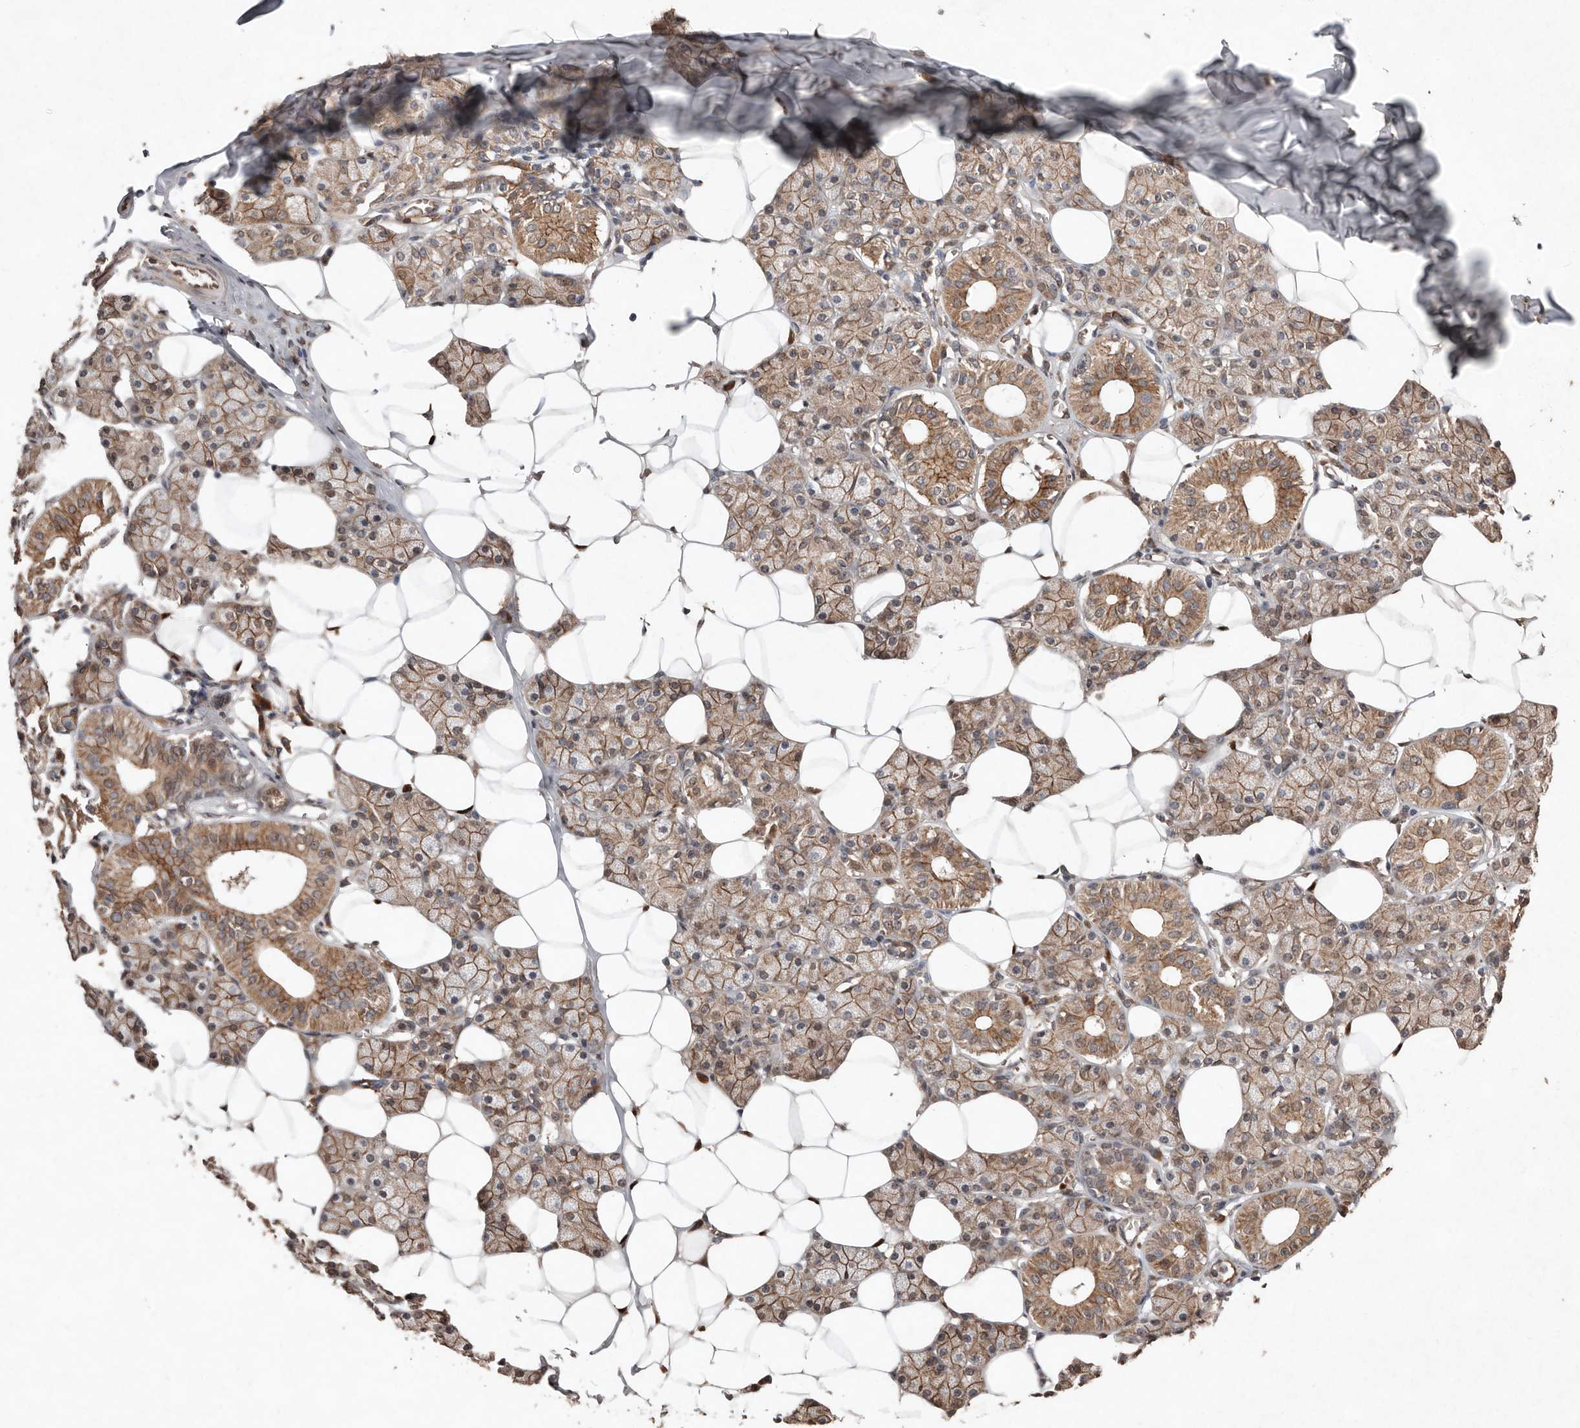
{"staining": {"intensity": "moderate", "quantity": ">75%", "location": "cytoplasmic/membranous"}, "tissue": "salivary gland", "cell_type": "Glandular cells", "image_type": "normal", "snomed": [{"axis": "morphology", "description": "Normal tissue, NOS"}, {"axis": "topography", "description": "Salivary gland"}], "caption": "Protein staining by immunohistochemistry (IHC) exhibits moderate cytoplasmic/membranous staining in about >75% of glandular cells in benign salivary gland. The protein is stained brown, and the nuclei are stained in blue (DAB (3,3'-diaminobenzidine) IHC with brightfield microscopy, high magnification).", "gene": "DIP2C", "patient": {"sex": "female", "age": 33}}